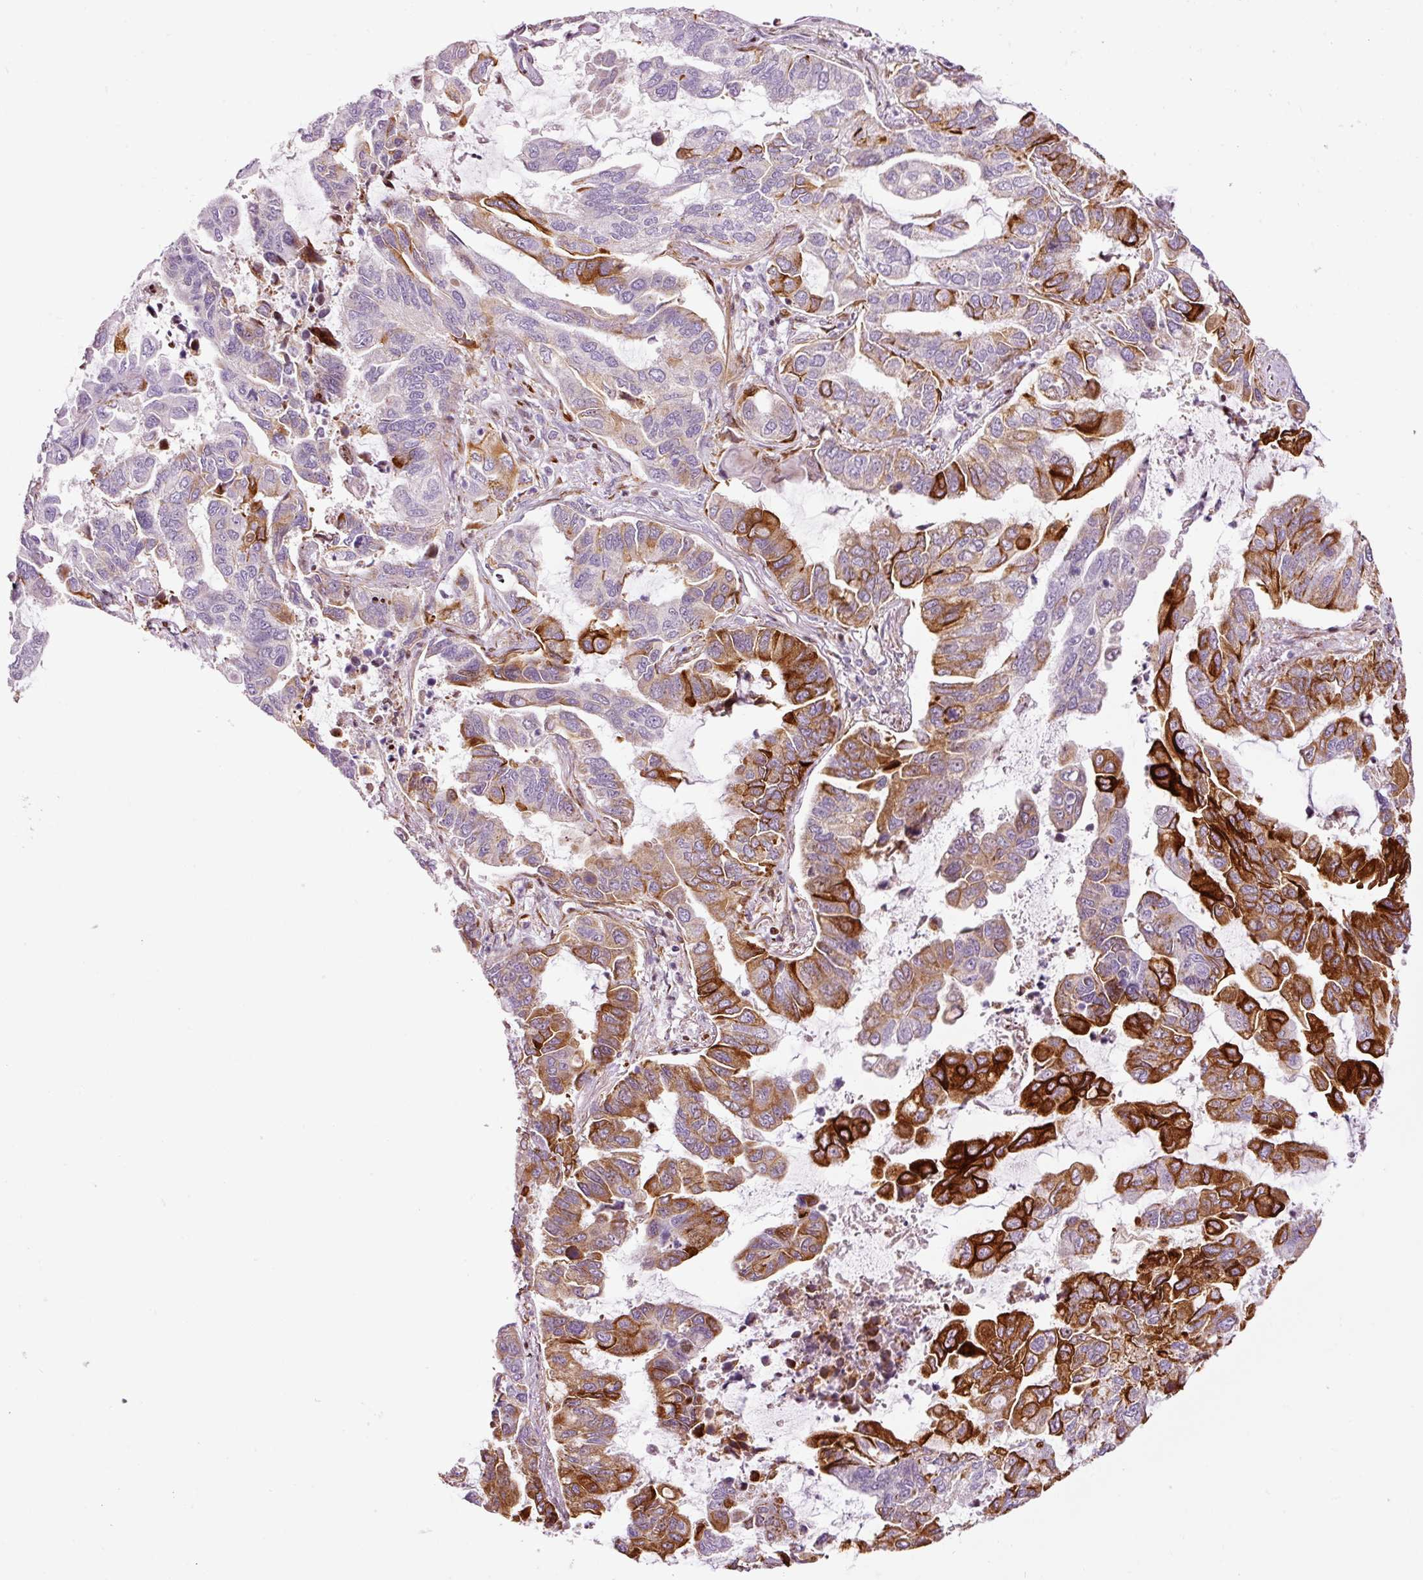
{"staining": {"intensity": "strong", "quantity": "25%-75%", "location": "cytoplasmic/membranous"}, "tissue": "lung cancer", "cell_type": "Tumor cells", "image_type": "cancer", "snomed": [{"axis": "morphology", "description": "Adenocarcinoma, NOS"}, {"axis": "topography", "description": "Lung"}], "caption": "This is an image of immunohistochemistry (IHC) staining of lung cancer (adenocarcinoma), which shows strong positivity in the cytoplasmic/membranous of tumor cells.", "gene": "ANKRD20A1", "patient": {"sex": "male", "age": 64}}